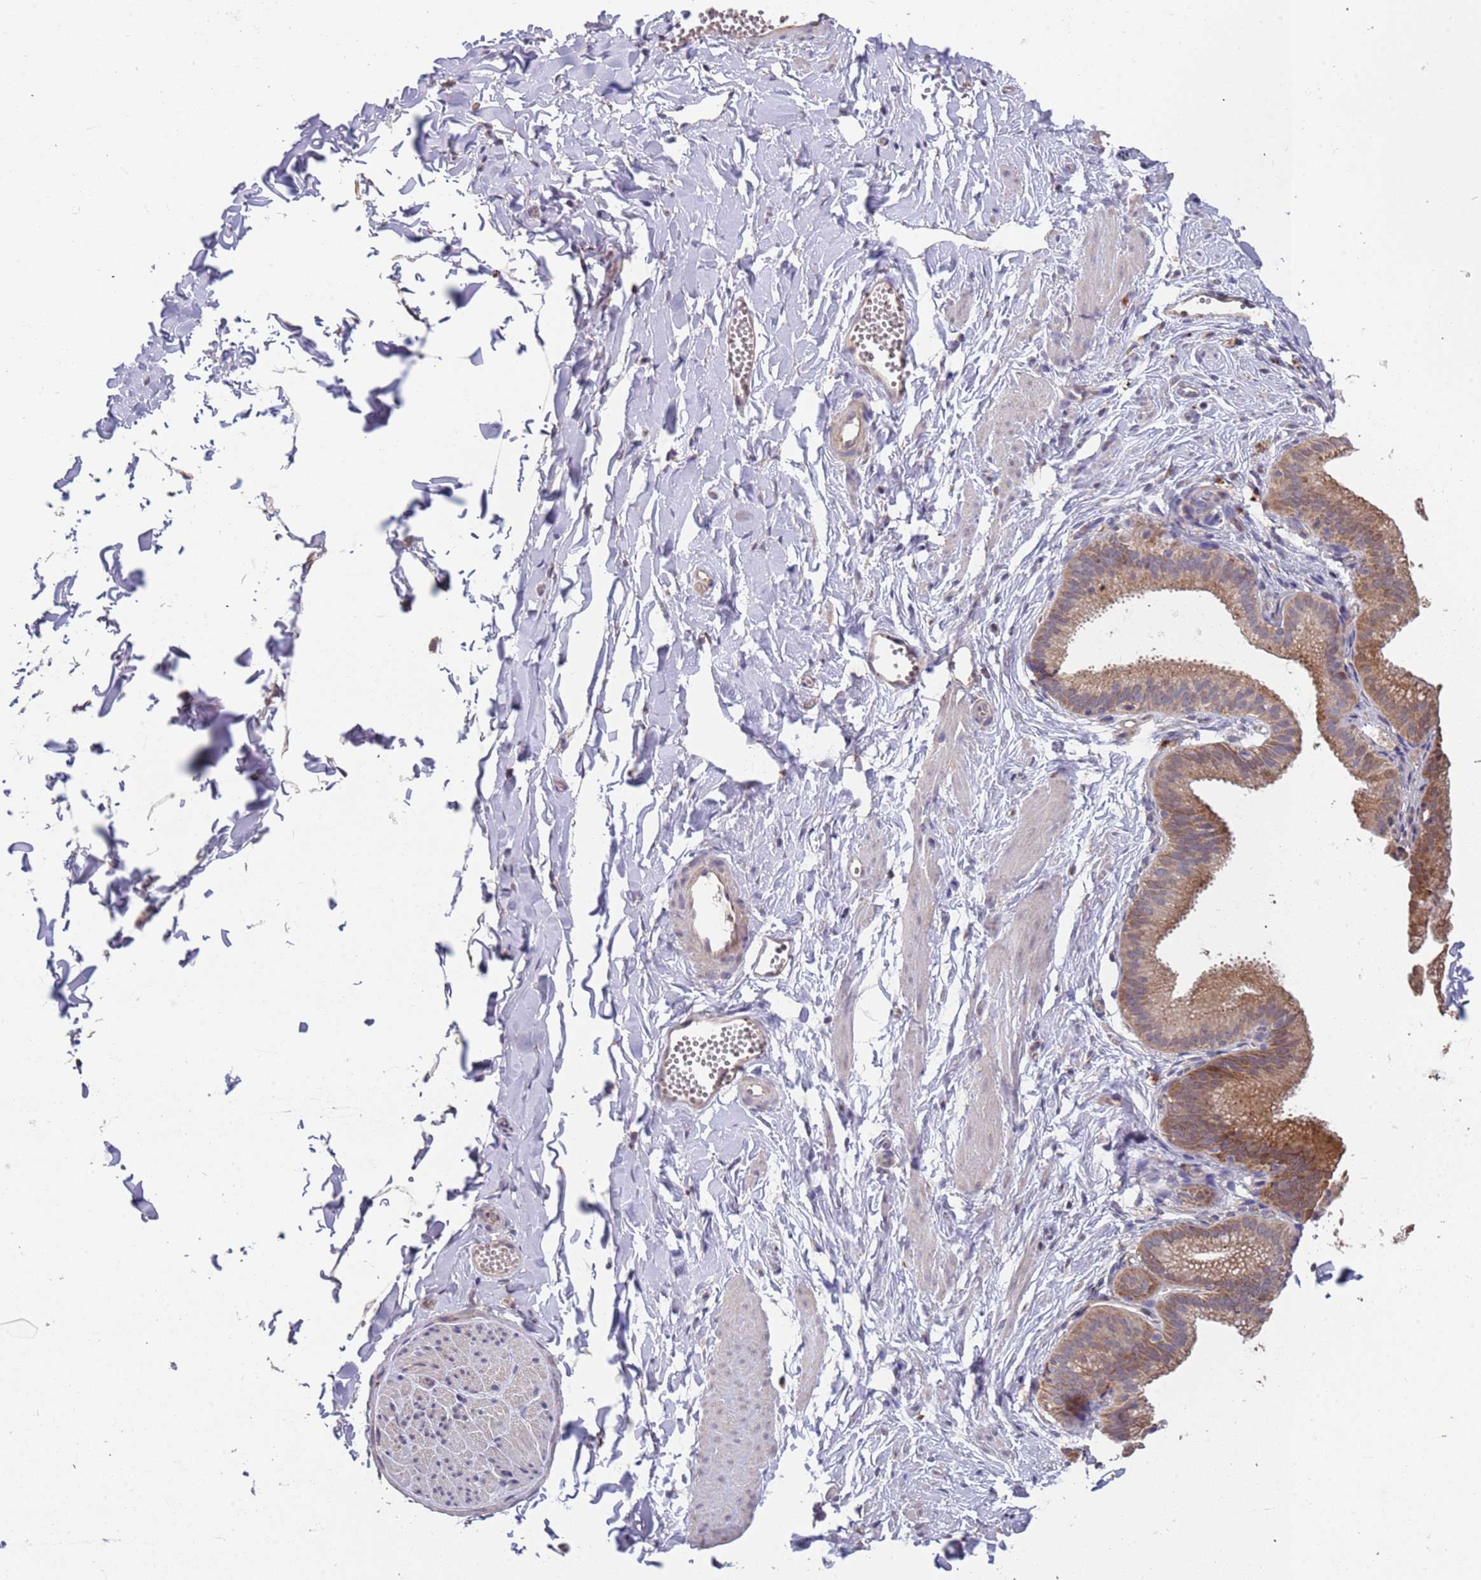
{"staining": {"intensity": "weak", "quantity": "<25%", "location": "cytoplasmic/membranous"}, "tissue": "adipose tissue", "cell_type": "Adipocytes", "image_type": "normal", "snomed": [{"axis": "morphology", "description": "Normal tissue, NOS"}, {"axis": "topography", "description": "Gallbladder"}, {"axis": "topography", "description": "Peripheral nerve tissue"}], "caption": "Image shows no significant protein staining in adipocytes of benign adipose tissue. (Stains: DAB (3,3'-diaminobenzidine) IHC with hematoxylin counter stain, Microscopy: brightfield microscopy at high magnification).", "gene": "TMEM64", "patient": {"sex": "male", "age": 38}}